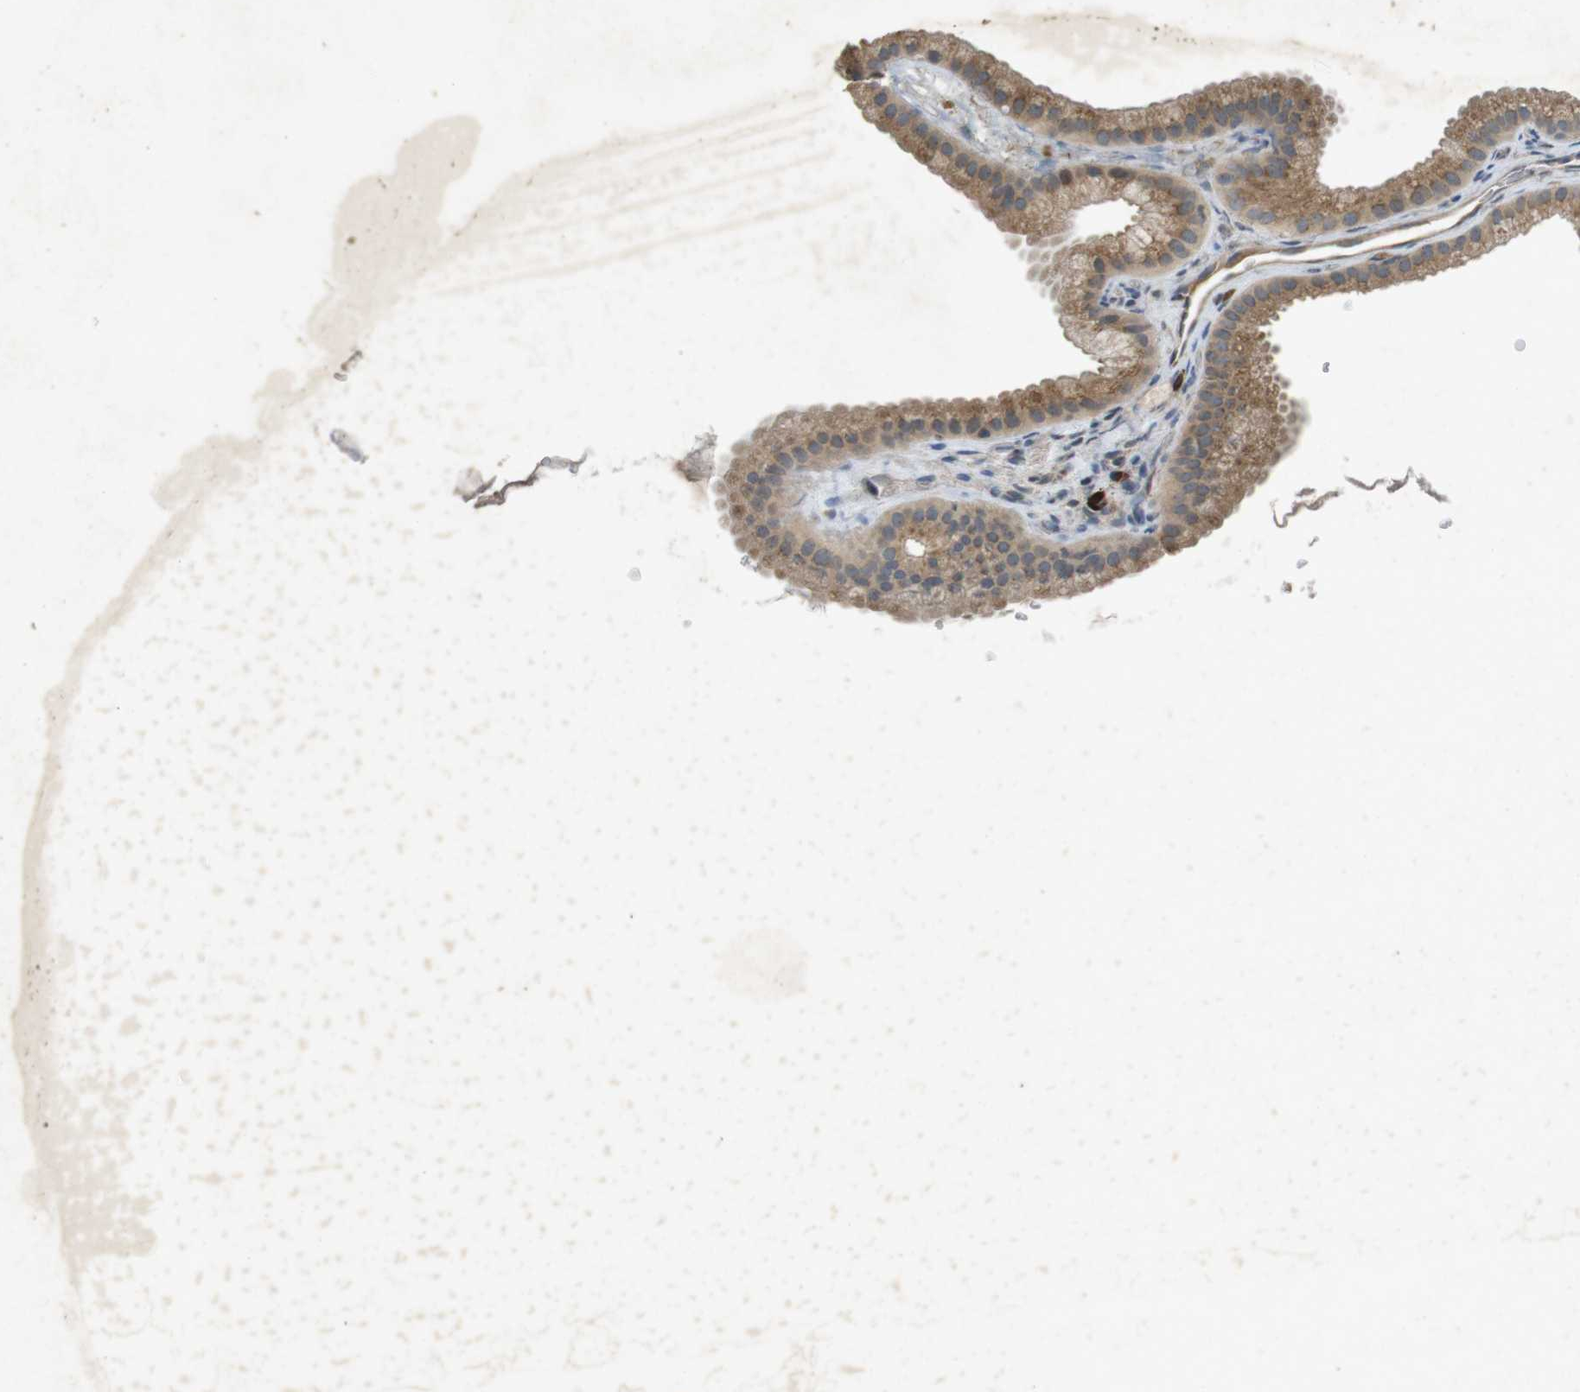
{"staining": {"intensity": "moderate", "quantity": ">75%", "location": "cytoplasmic/membranous"}, "tissue": "gallbladder", "cell_type": "Glandular cells", "image_type": "normal", "snomed": [{"axis": "morphology", "description": "Normal tissue, NOS"}, {"axis": "topography", "description": "Gallbladder"}], "caption": "Moderate cytoplasmic/membranous protein expression is identified in about >75% of glandular cells in gallbladder.", "gene": "FLCN", "patient": {"sex": "female", "age": 64}}